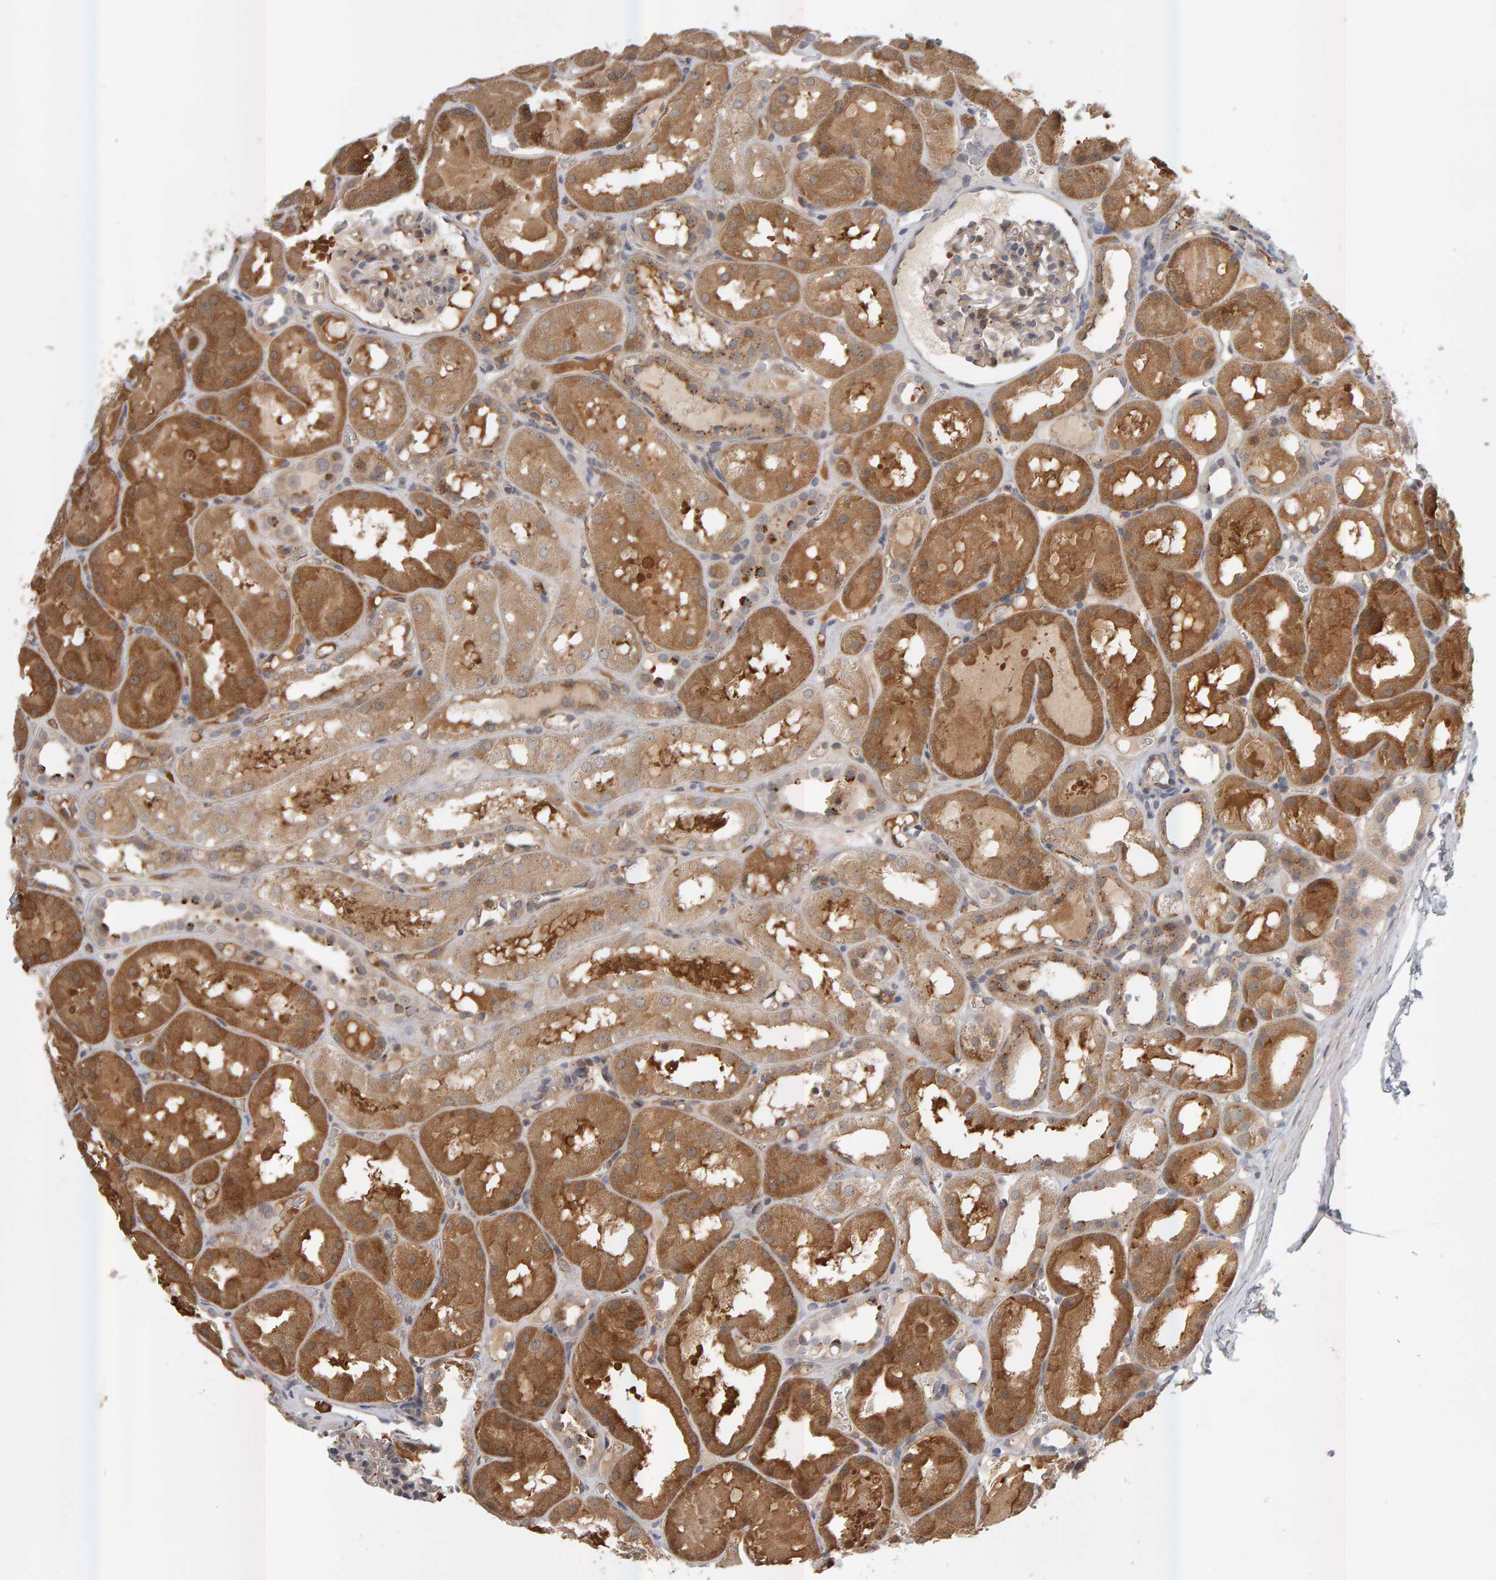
{"staining": {"intensity": "weak", "quantity": "25%-75%", "location": "cytoplasmic/membranous"}, "tissue": "kidney", "cell_type": "Cells in glomeruli", "image_type": "normal", "snomed": [{"axis": "morphology", "description": "Normal tissue, NOS"}, {"axis": "topography", "description": "Kidney"}, {"axis": "topography", "description": "Urinary bladder"}], "caption": "Human kidney stained for a protein (brown) demonstrates weak cytoplasmic/membranous positive expression in about 25%-75% of cells in glomeruli.", "gene": "ZNF160", "patient": {"sex": "male", "age": 16}}